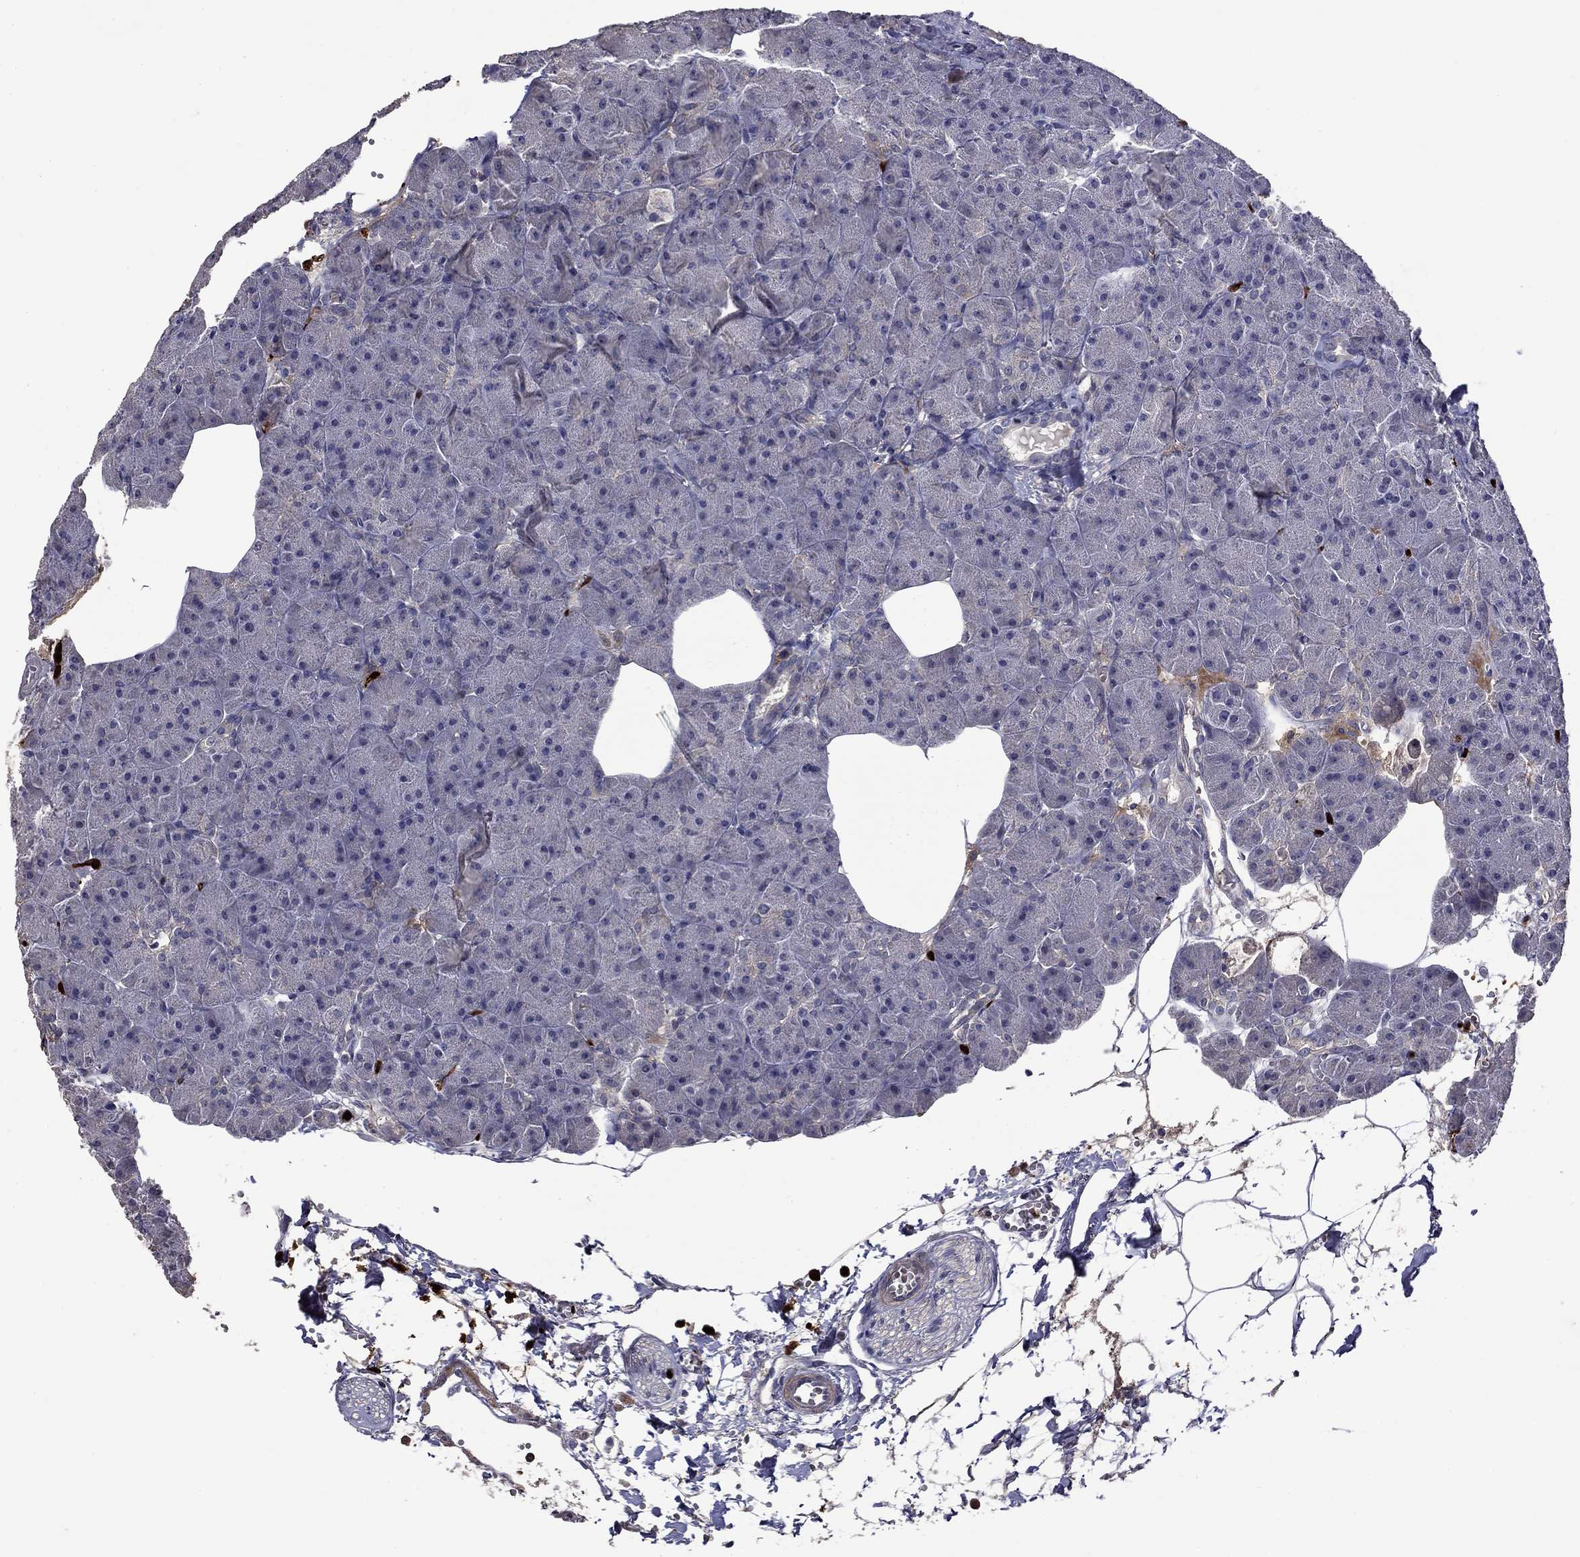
{"staining": {"intensity": "negative", "quantity": "none", "location": "none"}, "tissue": "pancreas", "cell_type": "Exocrine glandular cells", "image_type": "normal", "snomed": [{"axis": "morphology", "description": "Normal tissue, NOS"}, {"axis": "topography", "description": "Pancreas"}], "caption": "High magnification brightfield microscopy of benign pancreas stained with DAB (3,3'-diaminobenzidine) (brown) and counterstained with hematoxylin (blue): exocrine glandular cells show no significant positivity. (DAB (3,3'-diaminobenzidine) immunohistochemistry (IHC) visualized using brightfield microscopy, high magnification).", "gene": "SATB1", "patient": {"sex": "male", "age": 61}}